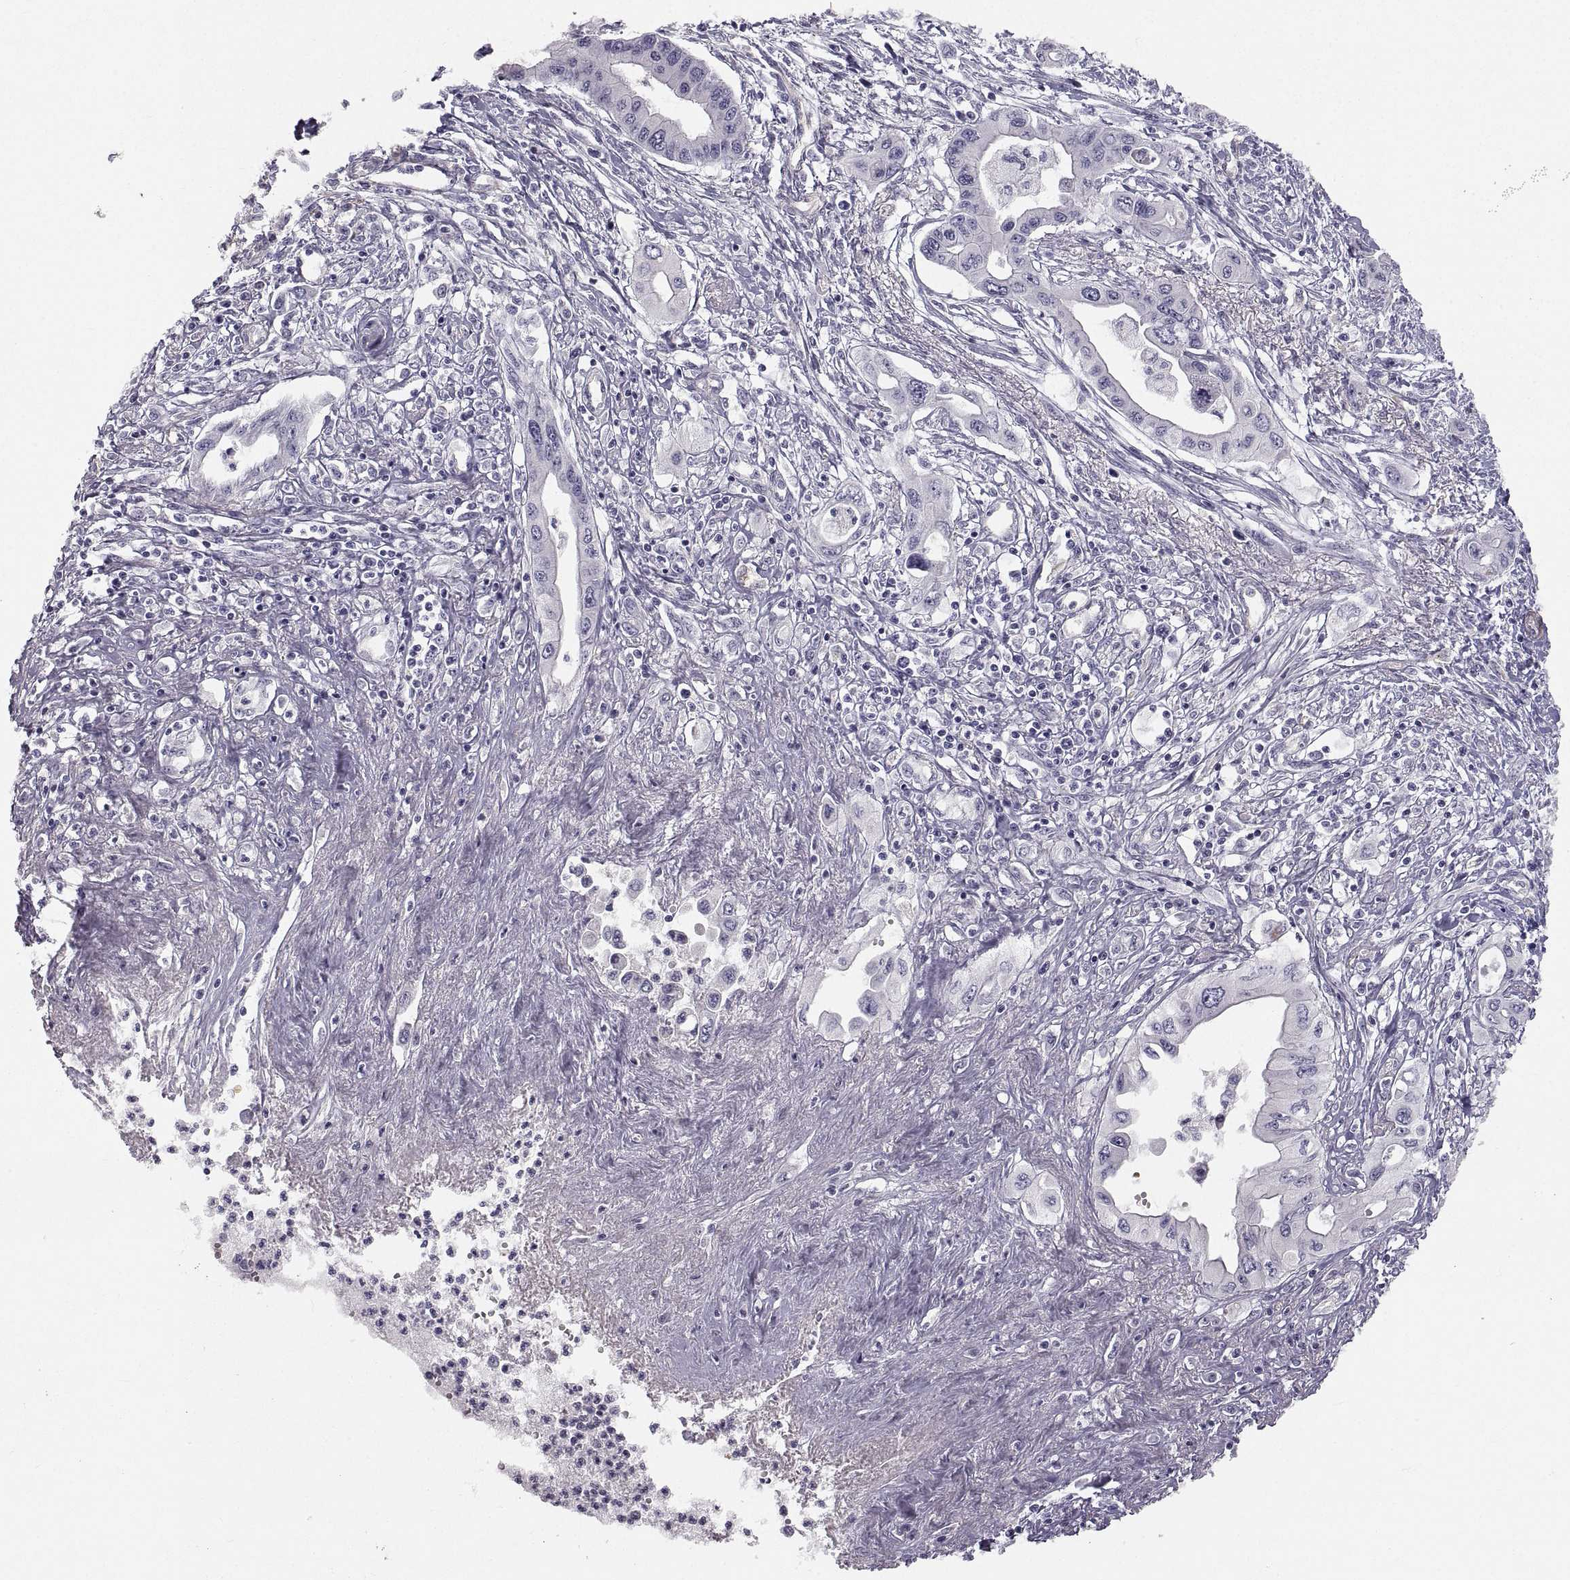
{"staining": {"intensity": "negative", "quantity": "none", "location": "none"}, "tissue": "pancreatic cancer", "cell_type": "Tumor cells", "image_type": "cancer", "snomed": [{"axis": "morphology", "description": "Adenocarcinoma, NOS"}, {"axis": "topography", "description": "Pancreas"}], "caption": "Immunohistochemistry of pancreatic cancer reveals no positivity in tumor cells.", "gene": "PGM5", "patient": {"sex": "female", "age": 62}}